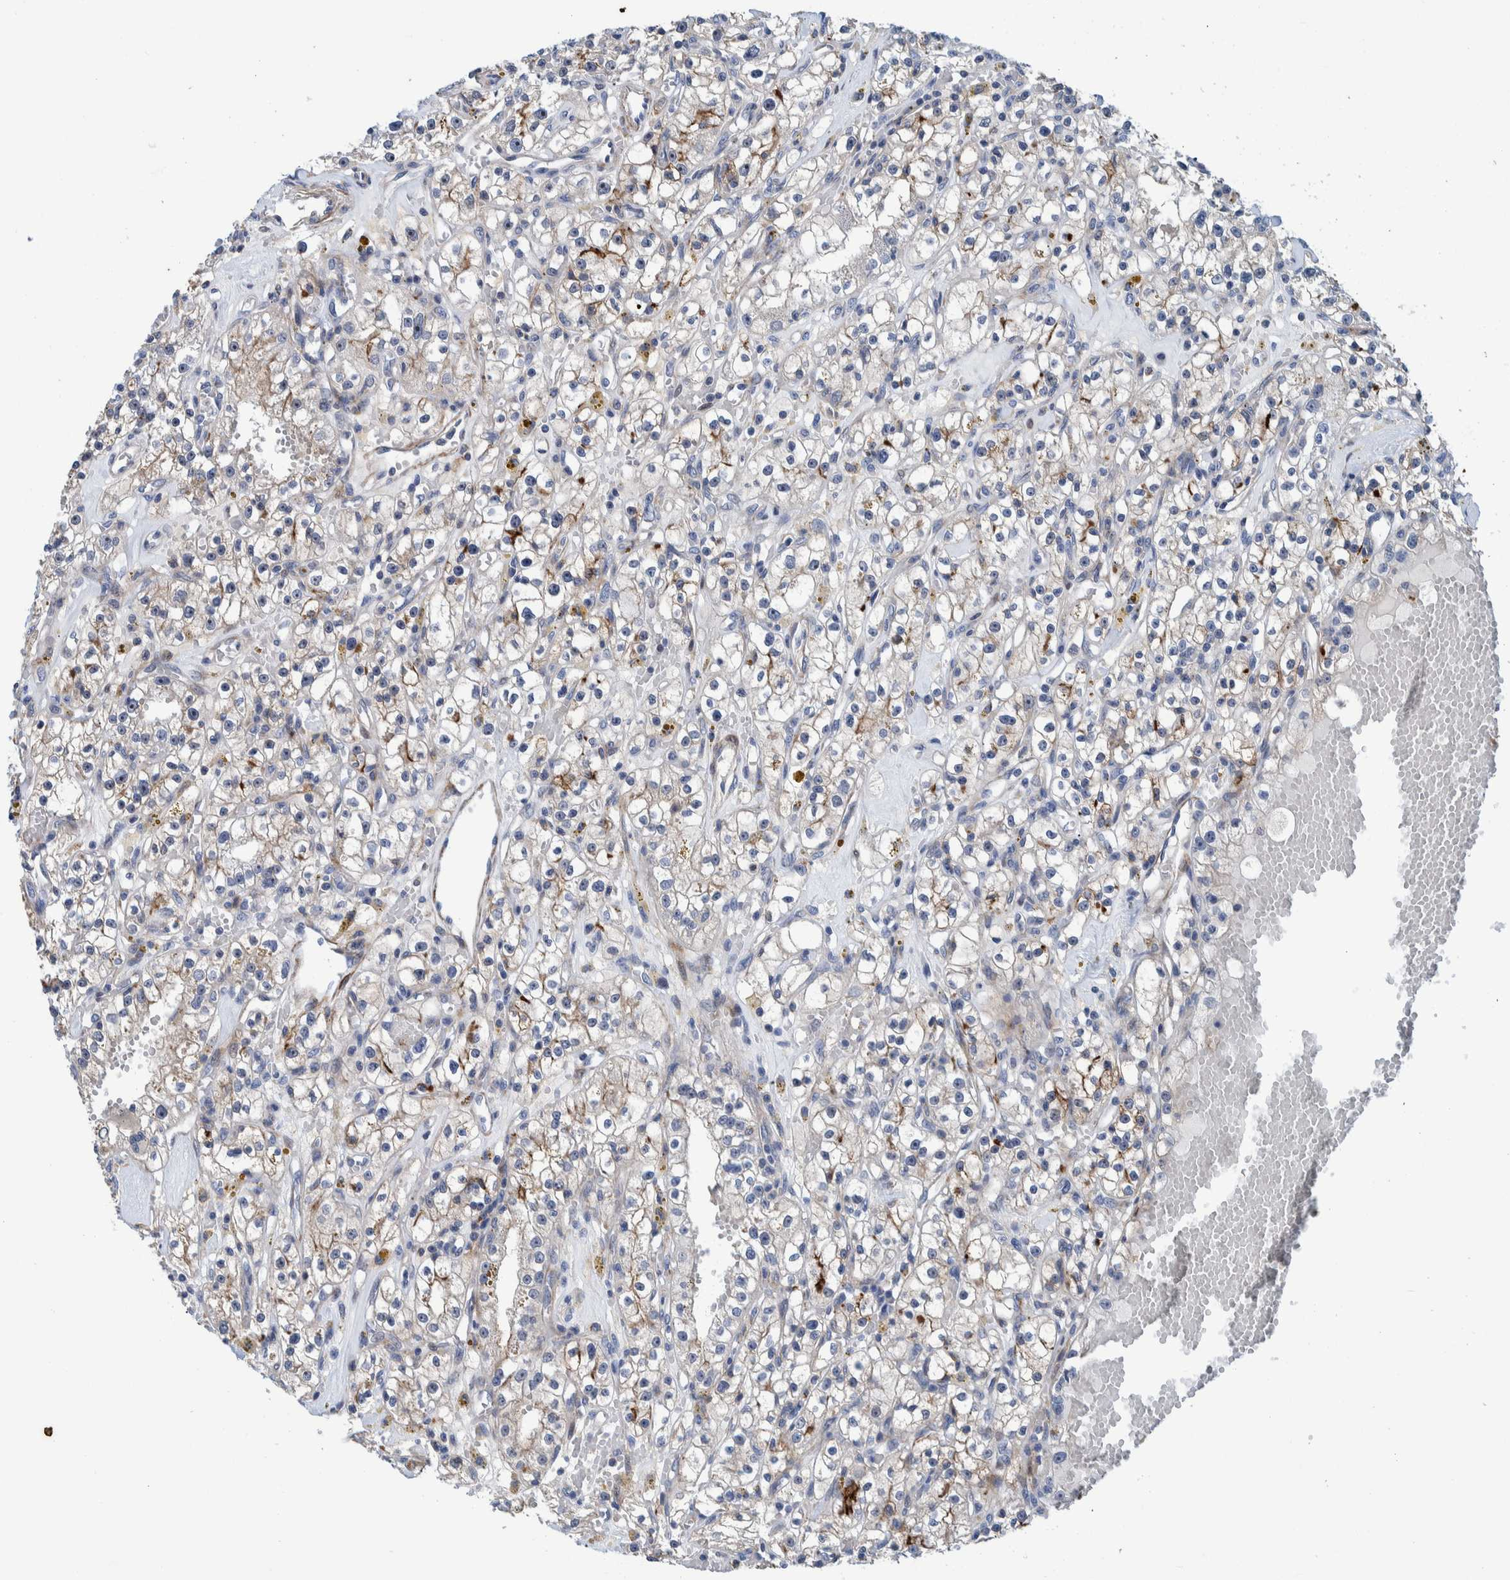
{"staining": {"intensity": "weak", "quantity": "25%-75%", "location": "cytoplasmic/membranous"}, "tissue": "renal cancer", "cell_type": "Tumor cells", "image_type": "cancer", "snomed": [{"axis": "morphology", "description": "Adenocarcinoma, NOS"}, {"axis": "topography", "description": "Kidney"}], "caption": "Renal cancer (adenocarcinoma) stained with a protein marker demonstrates weak staining in tumor cells.", "gene": "MKS1", "patient": {"sex": "male", "age": 56}}